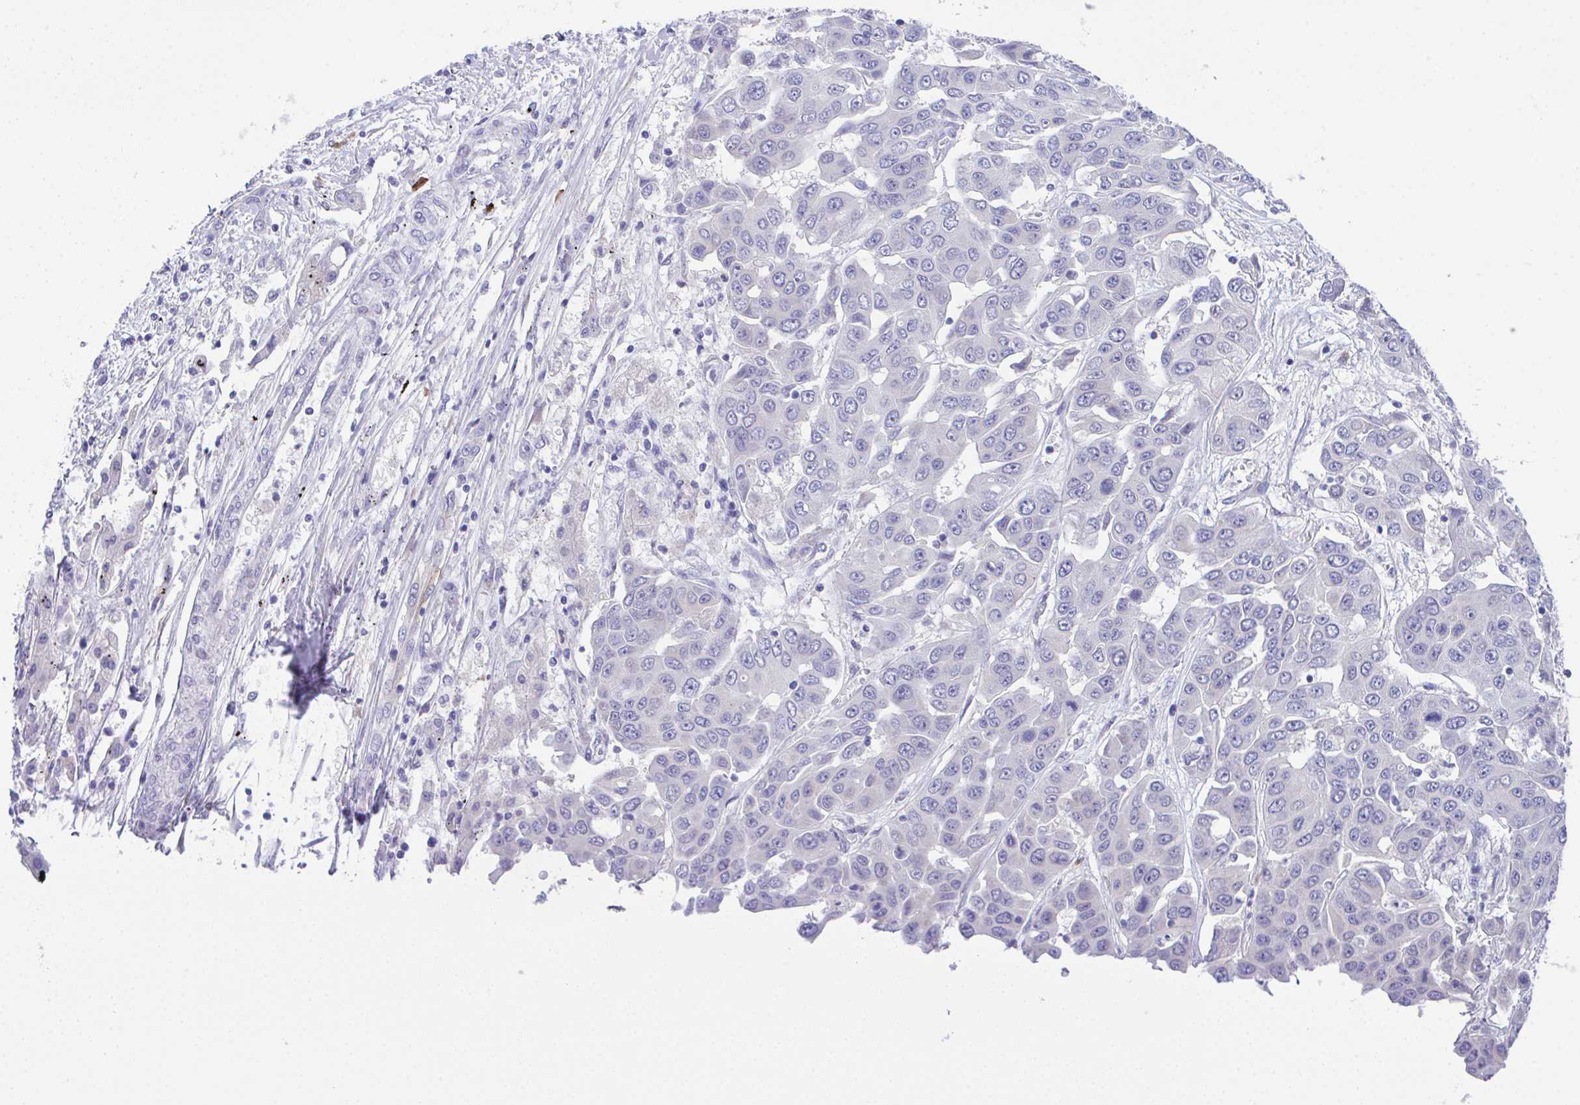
{"staining": {"intensity": "negative", "quantity": "none", "location": "none"}, "tissue": "liver cancer", "cell_type": "Tumor cells", "image_type": "cancer", "snomed": [{"axis": "morphology", "description": "Cholangiocarcinoma"}, {"axis": "topography", "description": "Liver"}], "caption": "An IHC micrograph of liver cancer (cholangiocarcinoma) is shown. There is no staining in tumor cells of liver cancer (cholangiocarcinoma).", "gene": "HOXB4", "patient": {"sex": "female", "age": 52}}